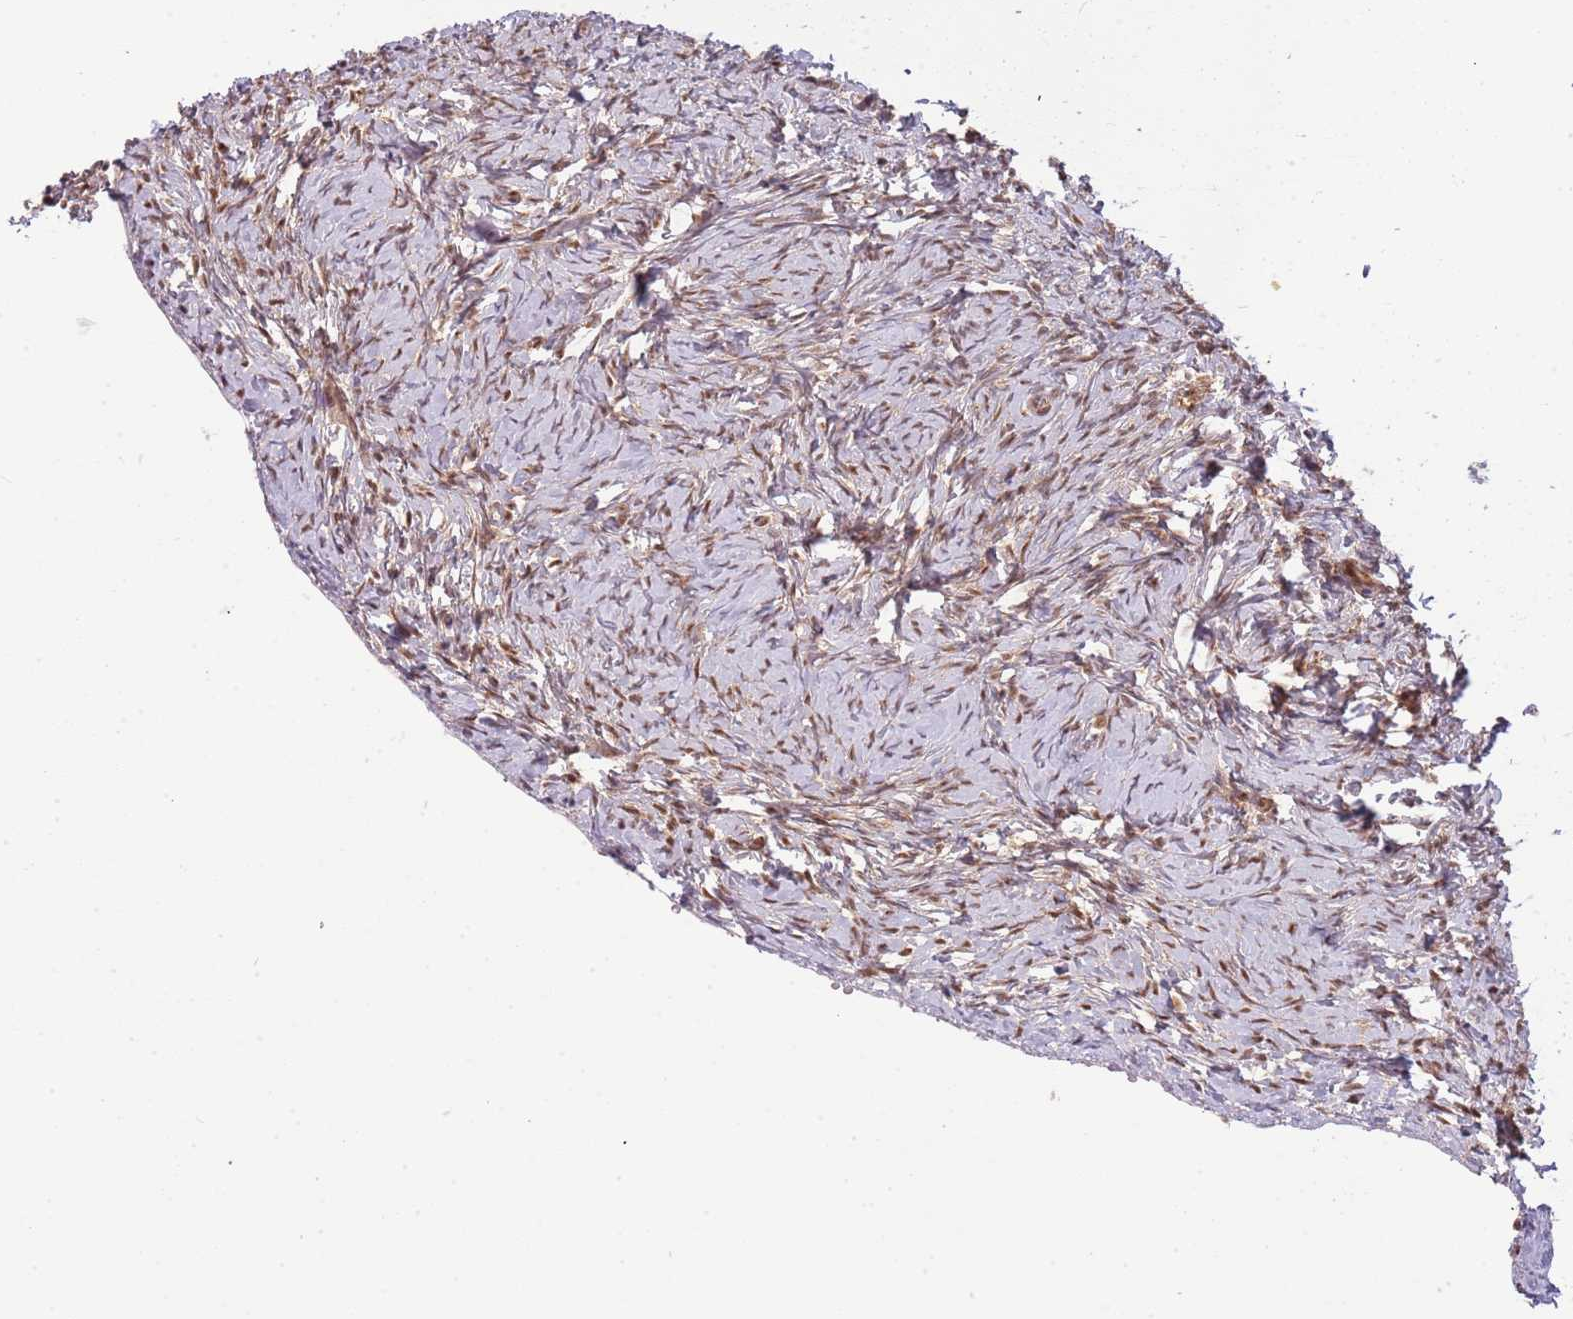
{"staining": {"intensity": "weak", "quantity": "25%-75%", "location": "nuclear"}, "tissue": "ovary", "cell_type": "Ovarian stroma cells", "image_type": "normal", "snomed": [{"axis": "morphology", "description": "Normal tissue, NOS"}, {"axis": "topography", "description": "Ovary"}], "caption": "This histopathology image demonstrates immunohistochemistry staining of normal human ovary, with low weak nuclear staining in approximately 25%-75% of ovarian stroma cells.", "gene": "PLSCR5", "patient": {"sex": "female", "age": 51}}